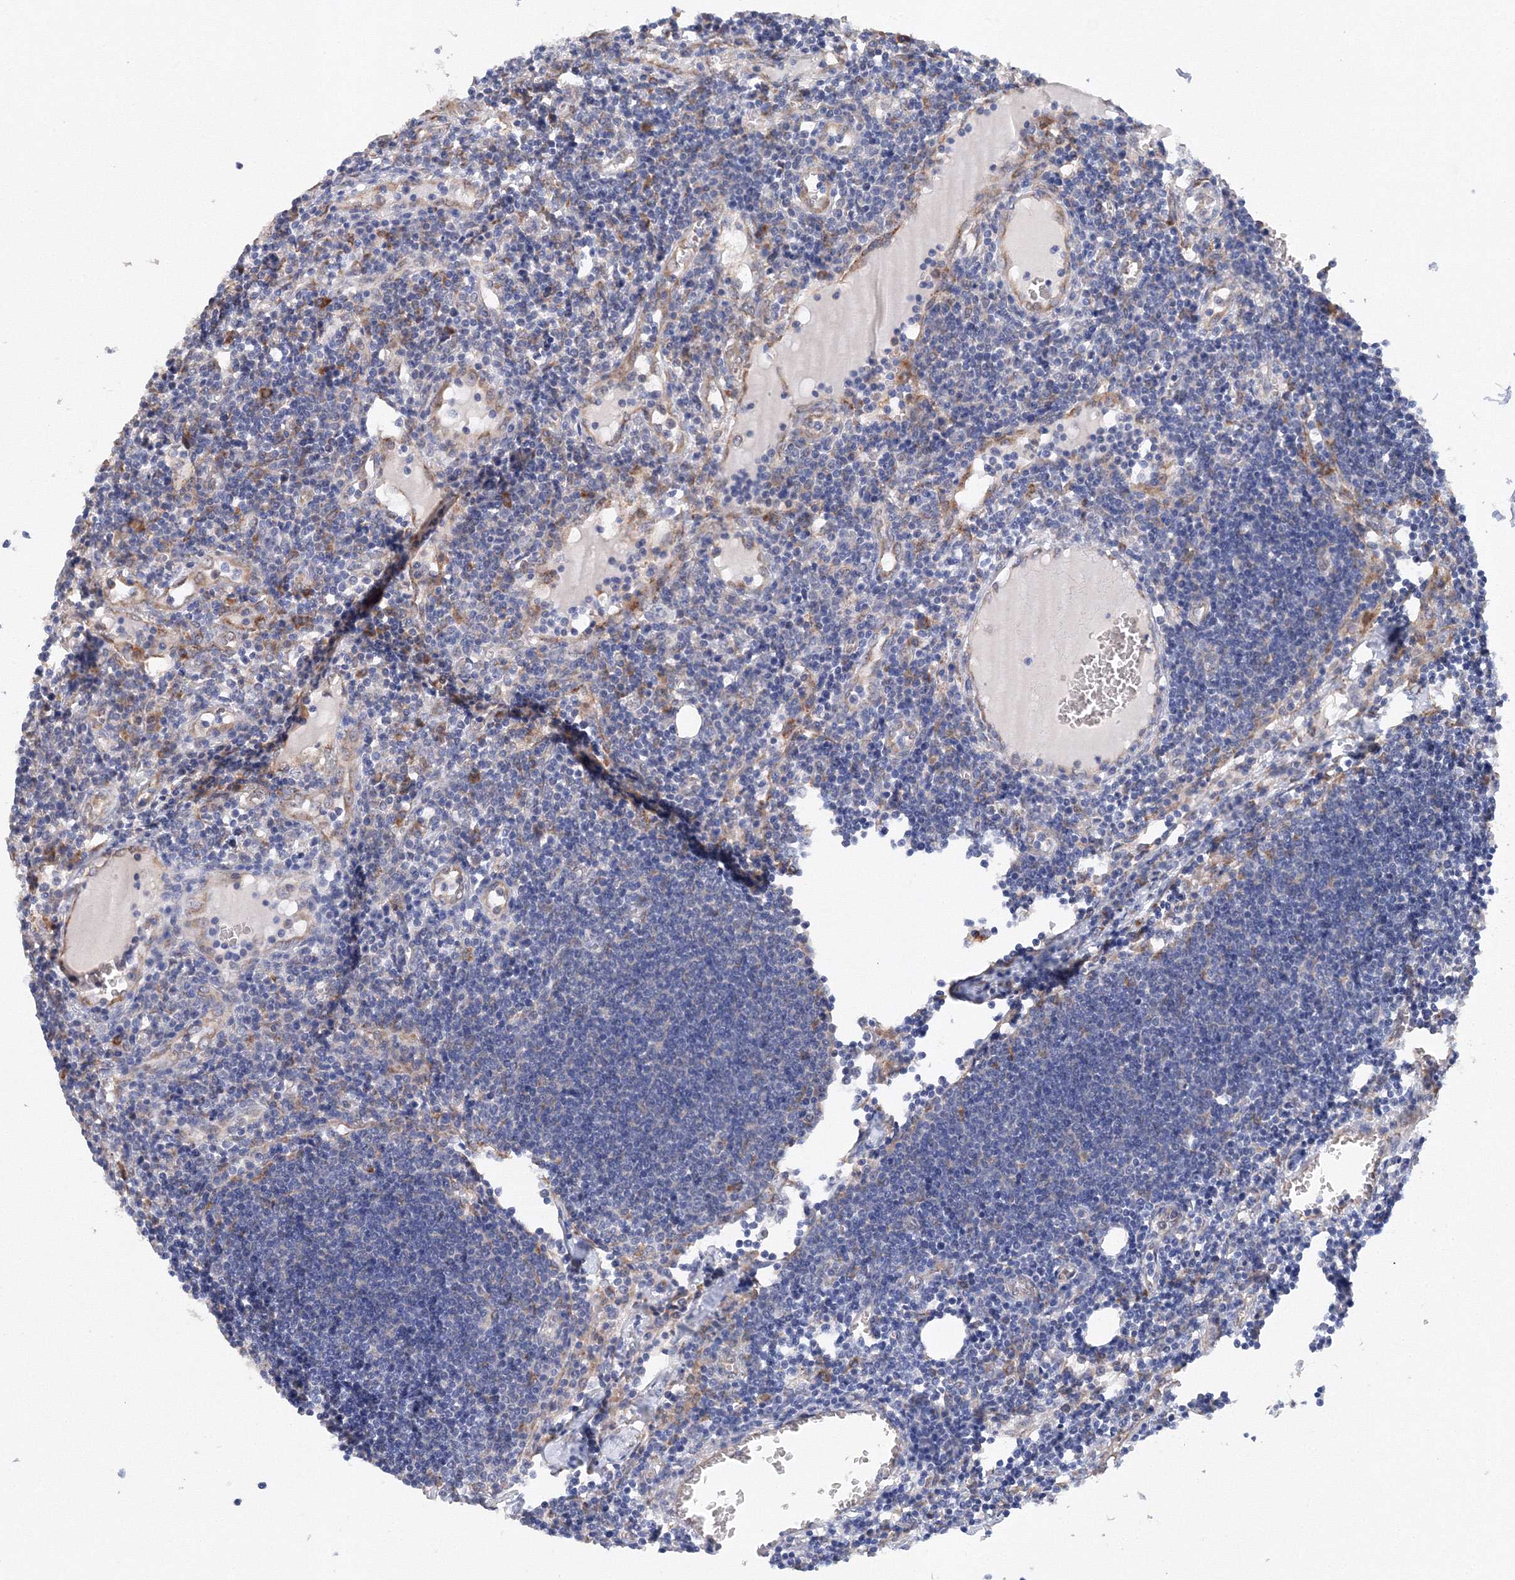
{"staining": {"intensity": "negative", "quantity": "none", "location": "none"}, "tissue": "lymph node", "cell_type": "Germinal center cells", "image_type": "normal", "snomed": [{"axis": "morphology", "description": "Normal tissue, NOS"}, {"axis": "morphology", "description": "Malignant melanoma, Metastatic site"}, {"axis": "topography", "description": "Lymph node"}], "caption": "Photomicrograph shows no protein positivity in germinal center cells of benign lymph node.", "gene": "DIS3L2", "patient": {"sex": "male", "age": 41}}